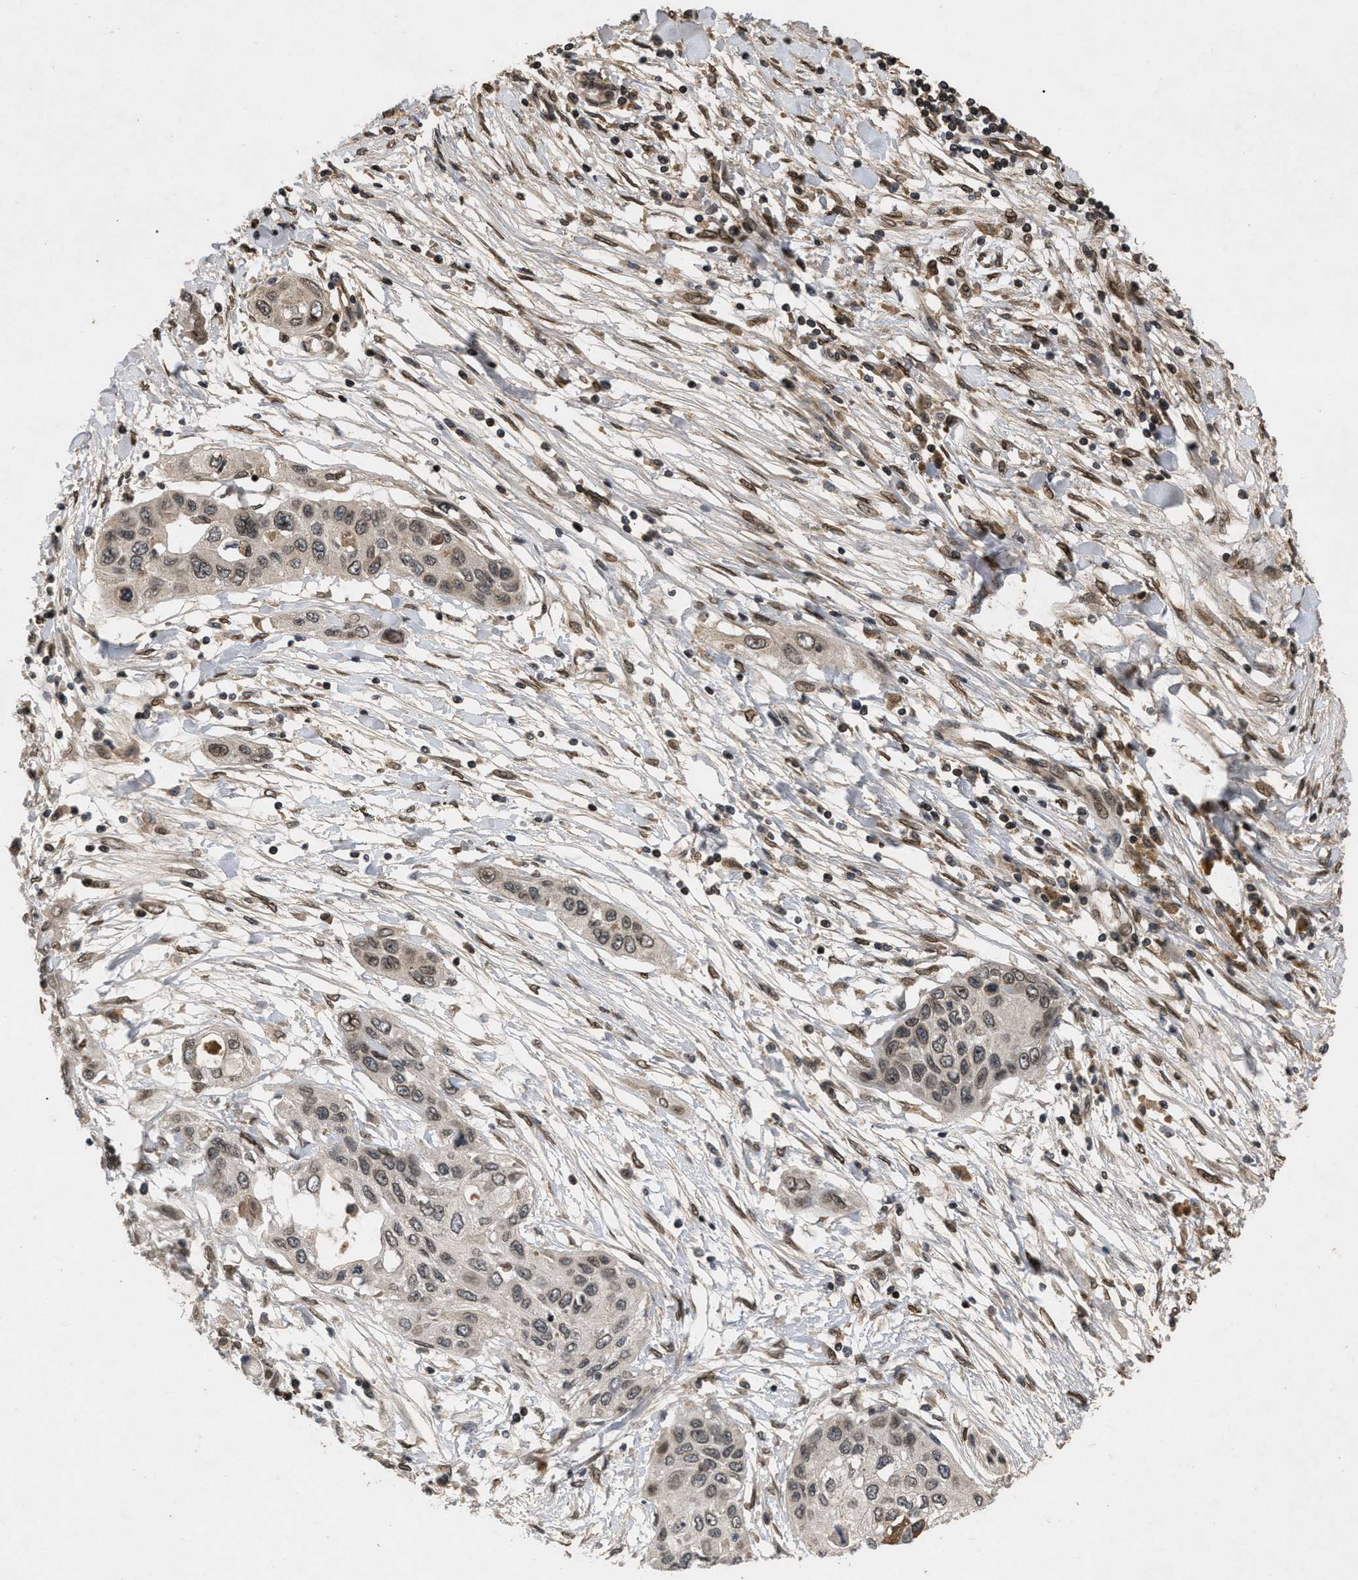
{"staining": {"intensity": "weak", "quantity": ">75%", "location": "cytoplasmic/membranous,nuclear"}, "tissue": "pancreatic cancer", "cell_type": "Tumor cells", "image_type": "cancer", "snomed": [{"axis": "morphology", "description": "Adenocarcinoma, NOS"}, {"axis": "topography", "description": "Pancreas"}], "caption": "Immunohistochemical staining of human pancreatic adenocarcinoma shows low levels of weak cytoplasmic/membranous and nuclear positivity in about >75% of tumor cells. The staining was performed using DAB, with brown indicating positive protein expression. Nuclei are stained blue with hematoxylin.", "gene": "CRY1", "patient": {"sex": "female", "age": 70}}